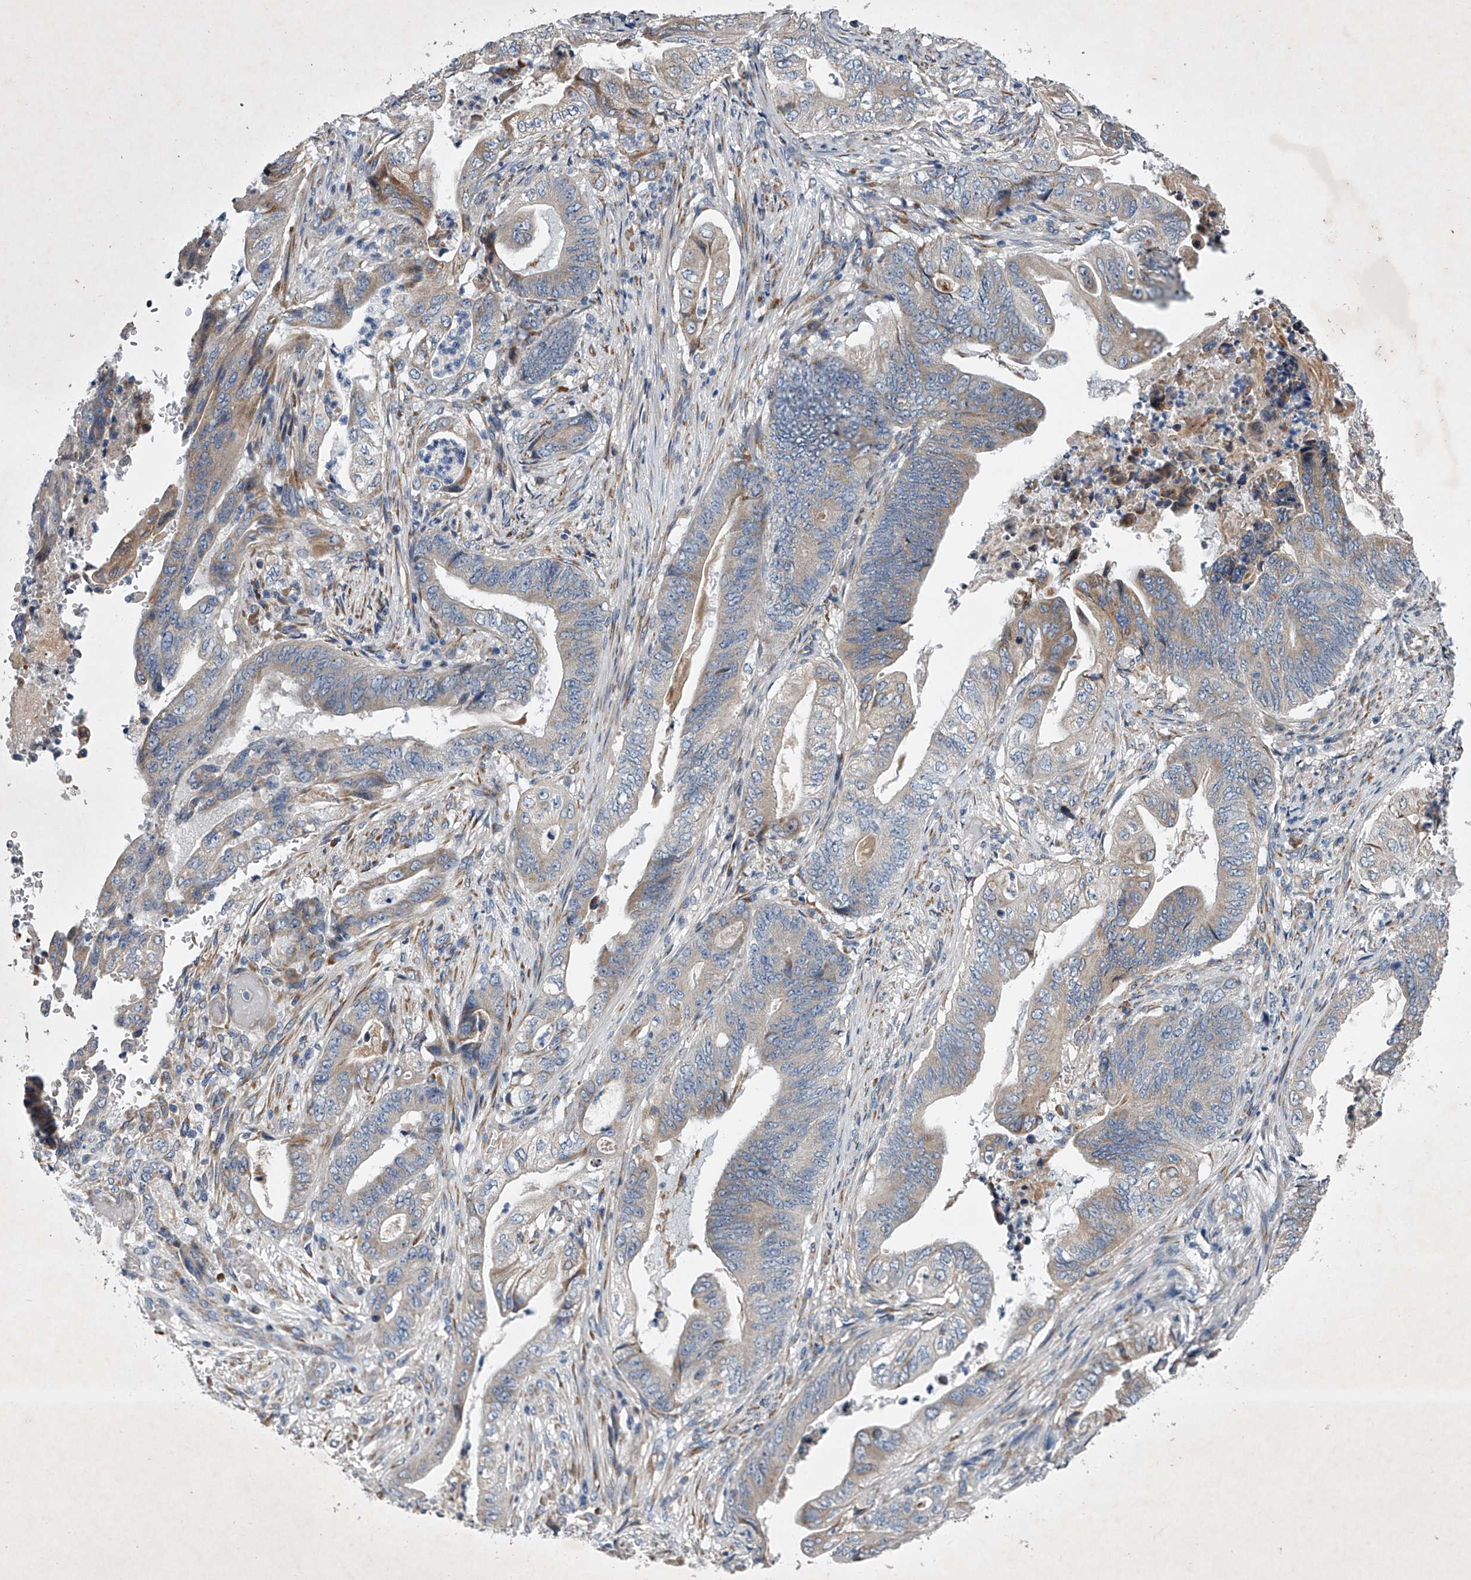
{"staining": {"intensity": "weak", "quantity": "<25%", "location": "cytoplasmic/membranous"}, "tissue": "stomach cancer", "cell_type": "Tumor cells", "image_type": "cancer", "snomed": [{"axis": "morphology", "description": "Adenocarcinoma, NOS"}, {"axis": "topography", "description": "Stomach"}], "caption": "The immunohistochemistry (IHC) image has no significant expression in tumor cells of stomach cancer (adenocarcinoma) tissue.", "gene": "ABCG1", "patient": {"sex": "female", "age": 73}}